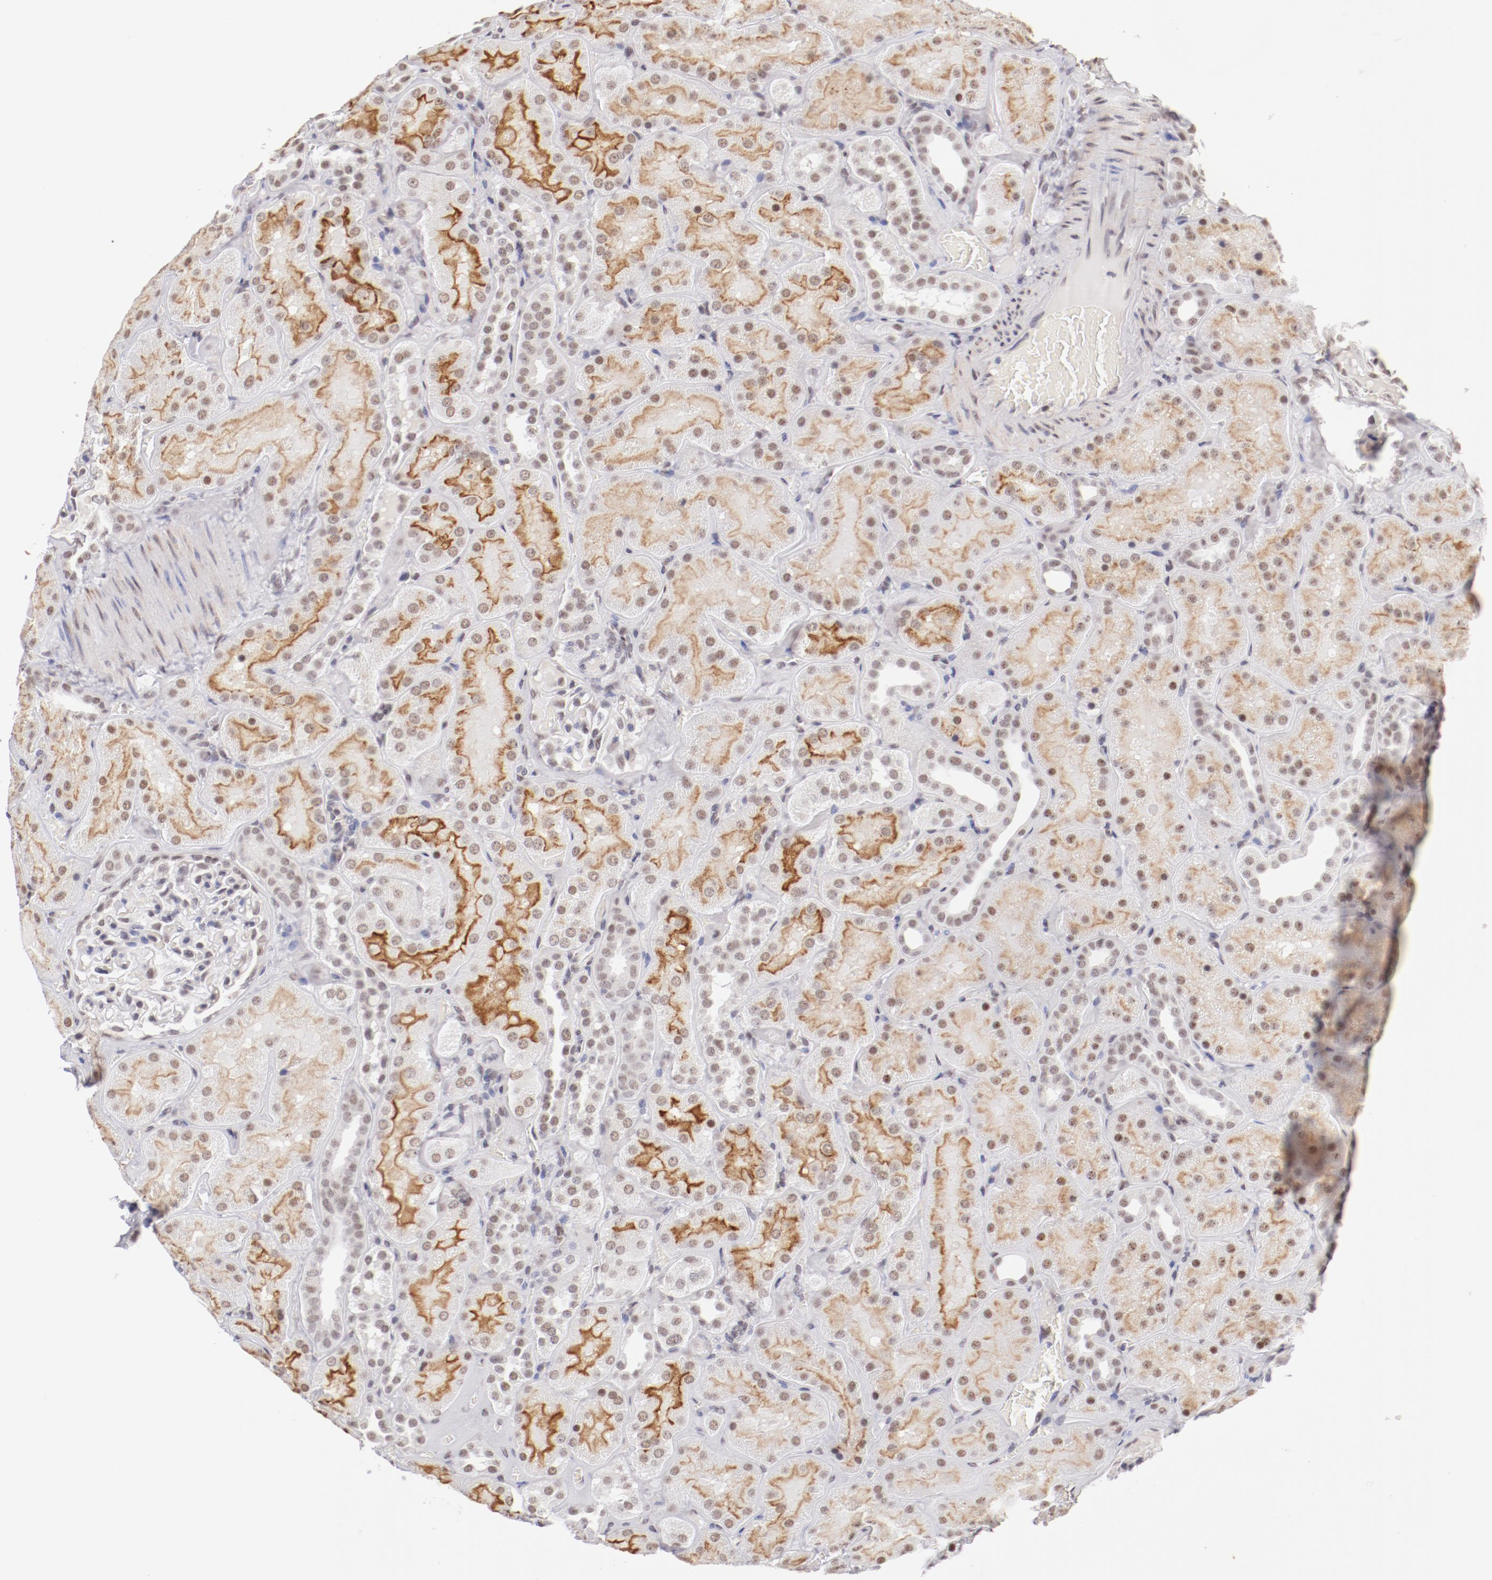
{"staining": {"intensity": "weak", "quantity": "25%-75%", "location": "nuclear"}, "tissue": "kidney", "cell_type": "Cells in glomeruli", "image_type": "normal", "snomed": [{"axis": "morphology", "description": "Normal tissue, NOS"}, {"axis": "topography", "description": "Kidney"}], "caption": "This image shows immunohistochemistry staining of unremarkable human kidney, with low weak nuclear staining in approximately 25%-75% of cells in glomeruli.", "gene": "TFAP4", "patient": {"sex": "male", "age": 28}}